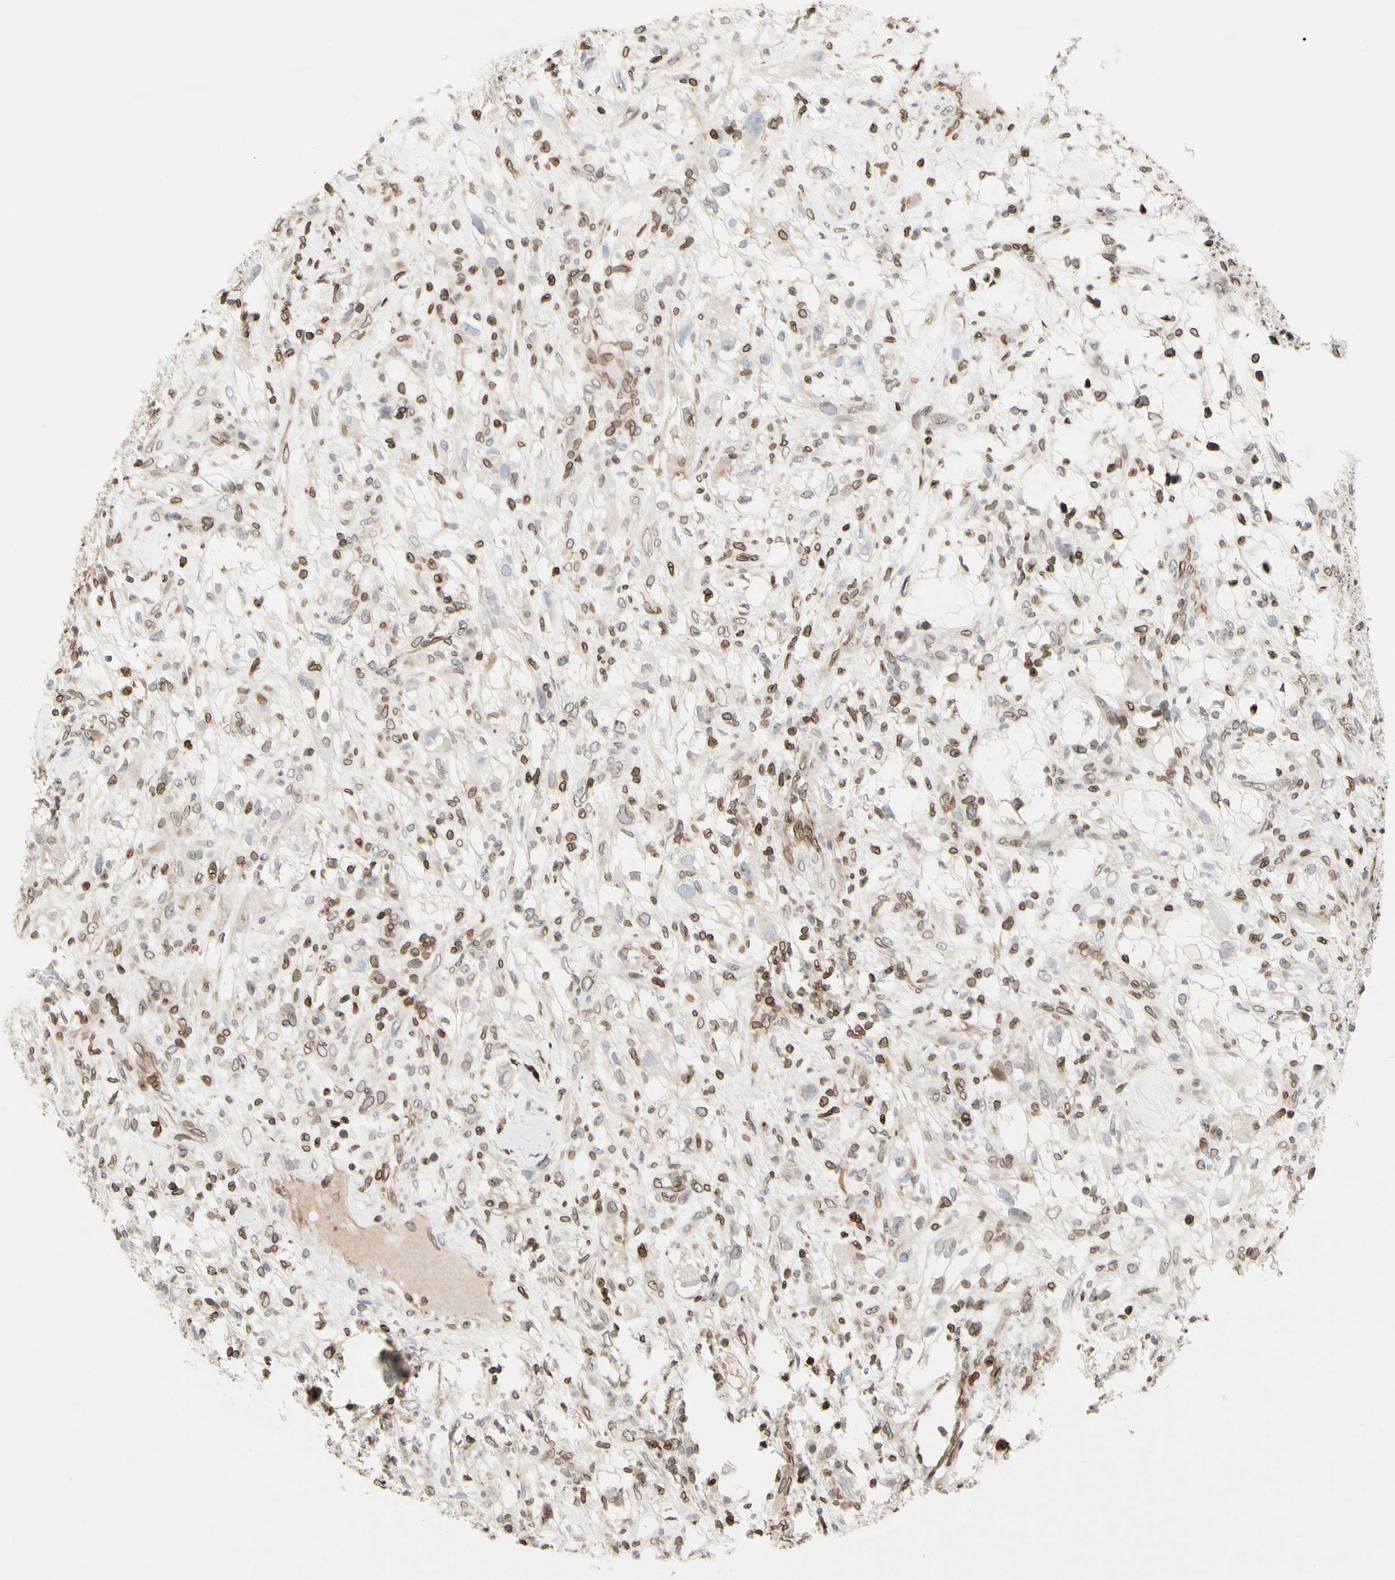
{"staining": {"intensity": "moderate", "quantity": "<25%", "location": "cytoplasmic/membranous,nuclear"}, "tissue": "renal cancer", "cell_type": "Tumor cells", "image_type": "cancer", "snomed": [{"axis": "morphology", "description": "Adenocarcinoma, NOS"}, {"axis": "topography", "description": "Kidney"}], "caption": "A histopathology image showing moderate cytoplasmic/membranous and nuclear expression in about <25% of tumor cells in renal cancer (adenocarcinoma), as visualized by brown immunohistochemical staining.", "gene": "TMPO", "patient": {"sex": "female", "age": 60}}